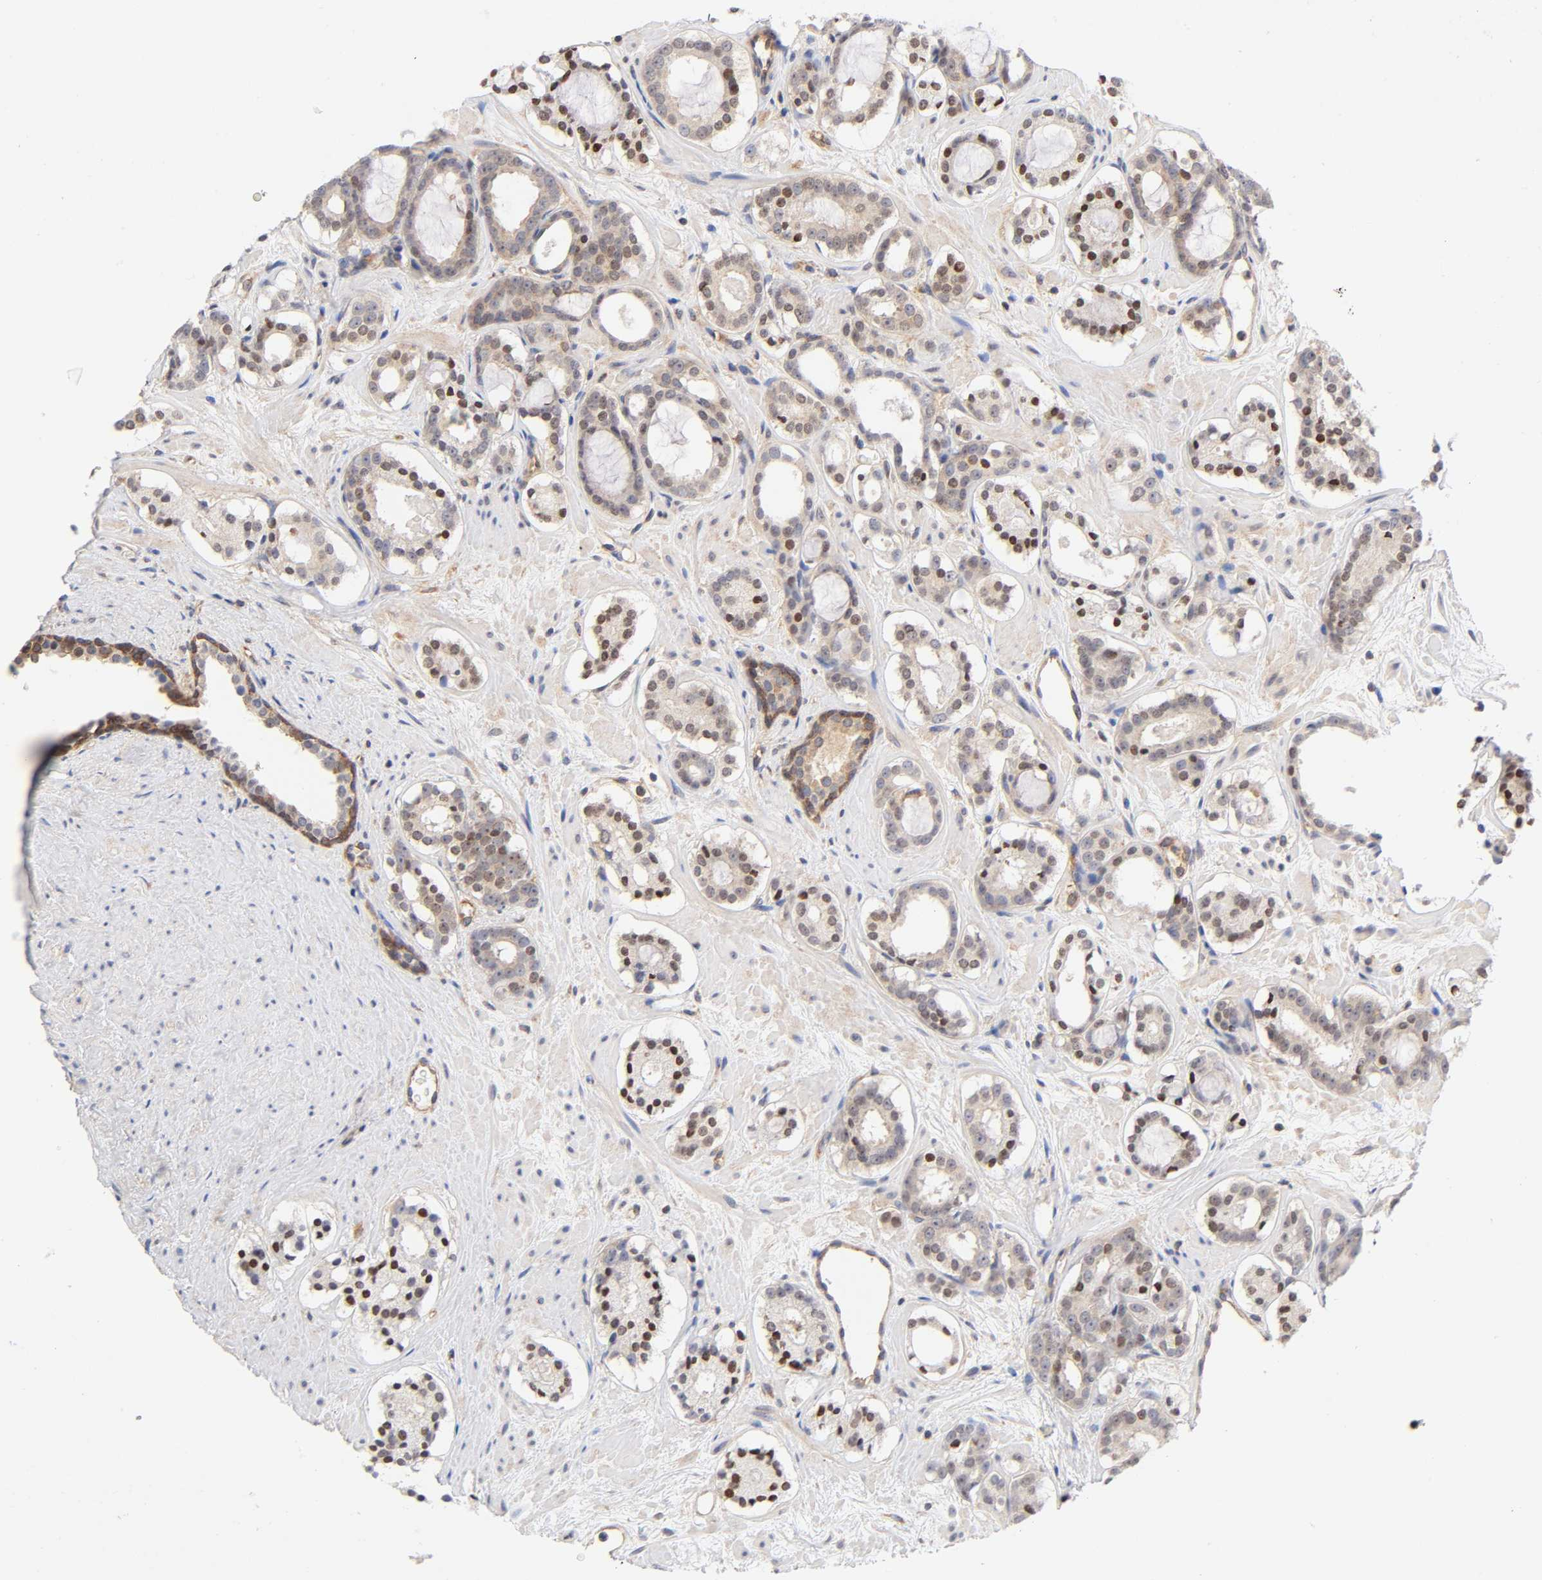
{"staining": {"intensity": "moderate", "quantity": "25%-75%", "location": "cytoplasmic/membranous,nuclear"}, "tissue": "prostate cancer", "cell_type": "Tumor cells", "image_type": "cancer", "snomed": [{"axis": "morphology", "description": "Adenocarcinoma, Low grade"}, {"axis": "topography", "description": "Prostate"}], "caption": "A micrograph showing moderate cytoplasmic/membranous and nuclear expression in approximately 25%-75% of tumor cells in prostate low-grade adenocarcinoma, as visualized by brown immunohistochemical staining.", "gene": "PAFAH1B1", "patient": {"sex": "male", "age": 57}}